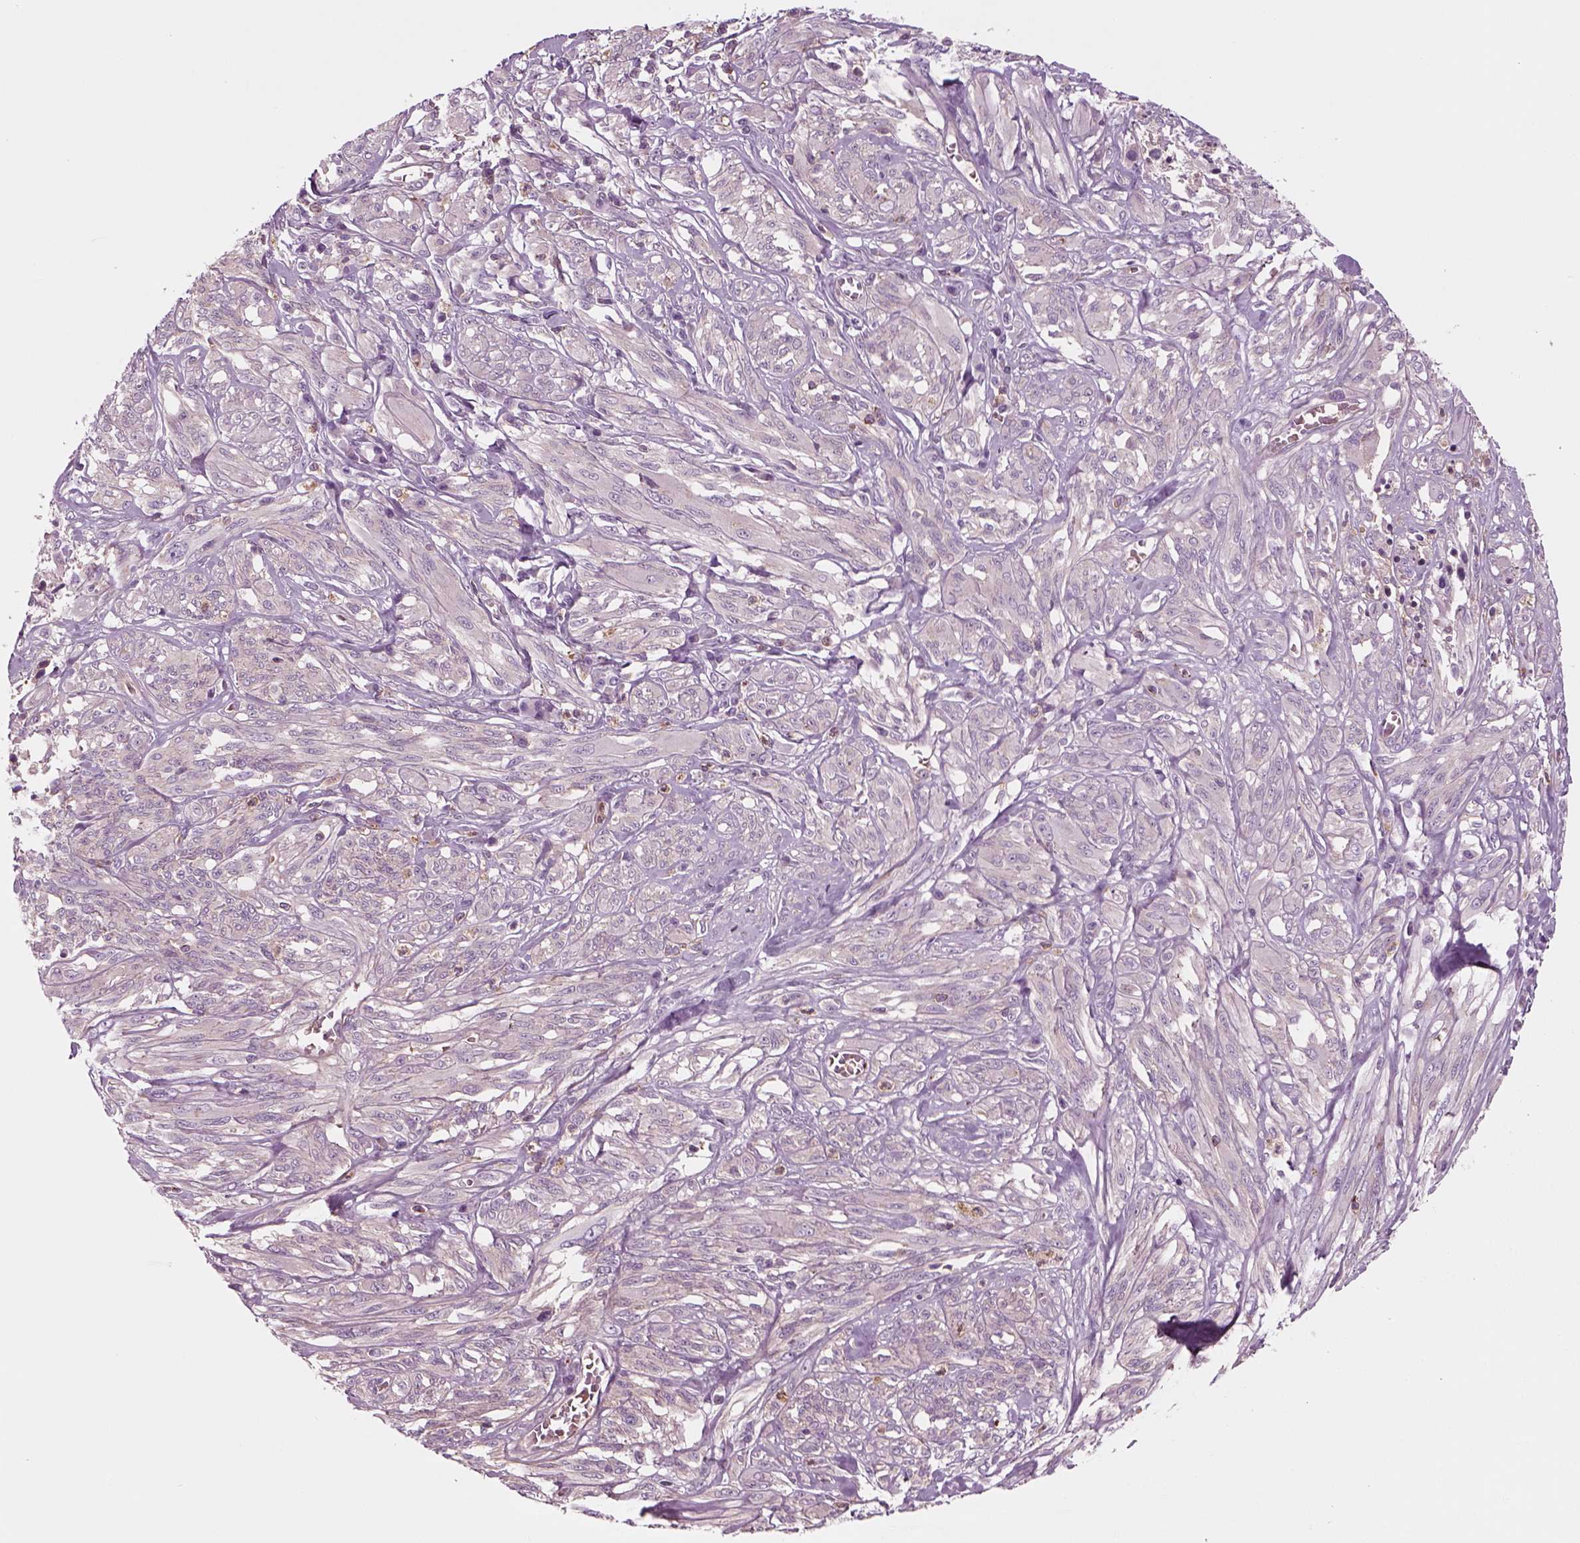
{"staining": {"intensity": "weak", "quantity": "<25%", "location": "cytoplasmic/membranous"}, "tissue": "melanoma", "cell_type": "Tumor cells", "image_type": "cancer", "snomed": [{"axis": "morphology", "description": "Malignant melanoma, NOS"}, {"axis": "topography", "description": "Skin"}], "caption": "Tumor cells are negative for brown protein staining in malignant melanoma. Nuclei are stained in blue.", "gene": "SLC2A3", "patient": {"sex": "female", "age": 91}}